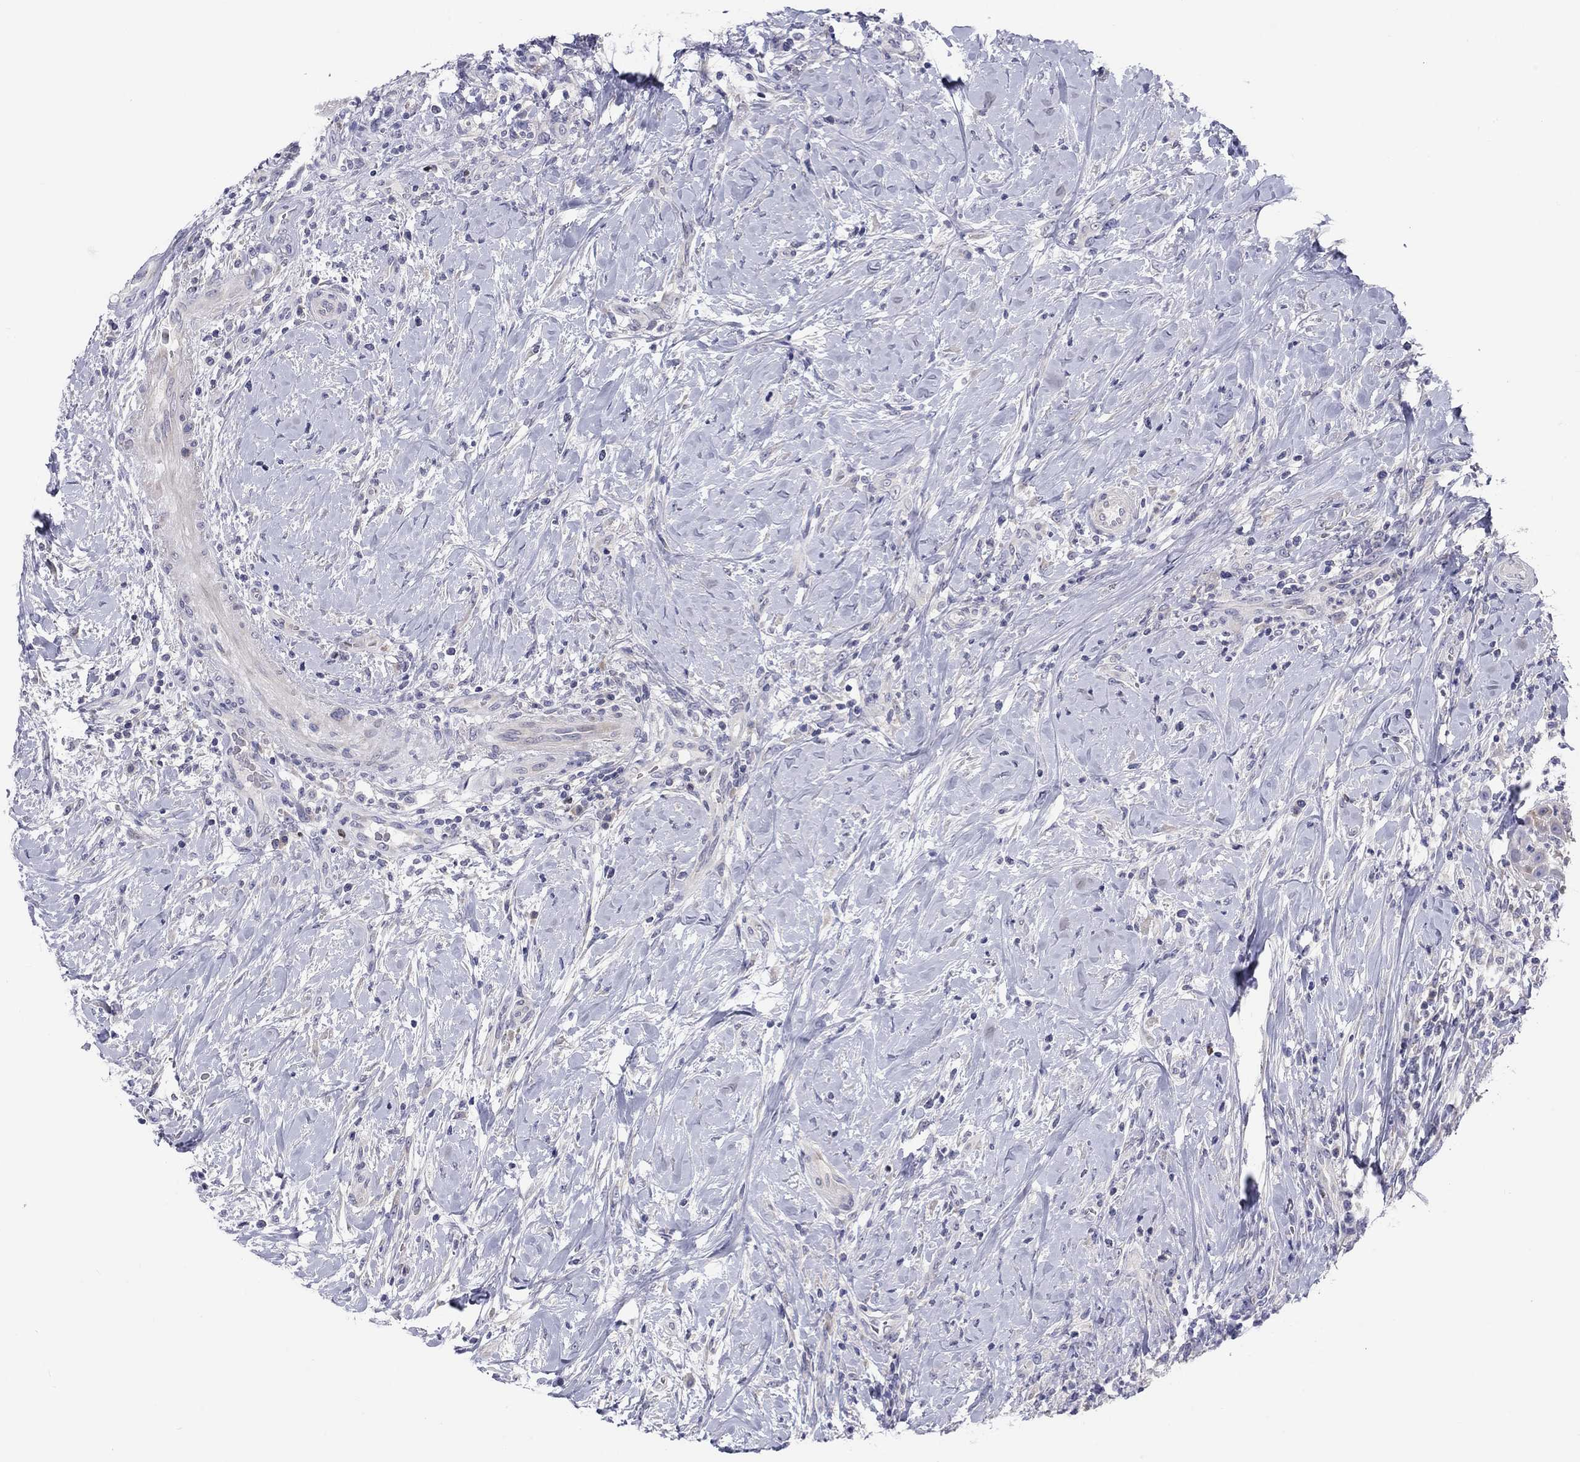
{"staining": {"intensity": "negative", "quantity": "none", "location": "none"}, "tissue": "head and neck cancer", "cell_type": "Tumor cells", "image_type": "cancer", "snomed": [{"axis": "morphology", "description": "Squamous cell carcinoma, NOS"}, {"axis": "topography", "description": "Head-Neck"}], "caption": "IHC histopathology image of neoplastic tissue: human head and neck cancer (squamous cell carcinoma) stained with DAB (3,3'-diaminobenzidine) displays no significant protein positivity in tumor cells.", "gene": "CACNA1A", "patient": {"sex": "male", "age": 69}}